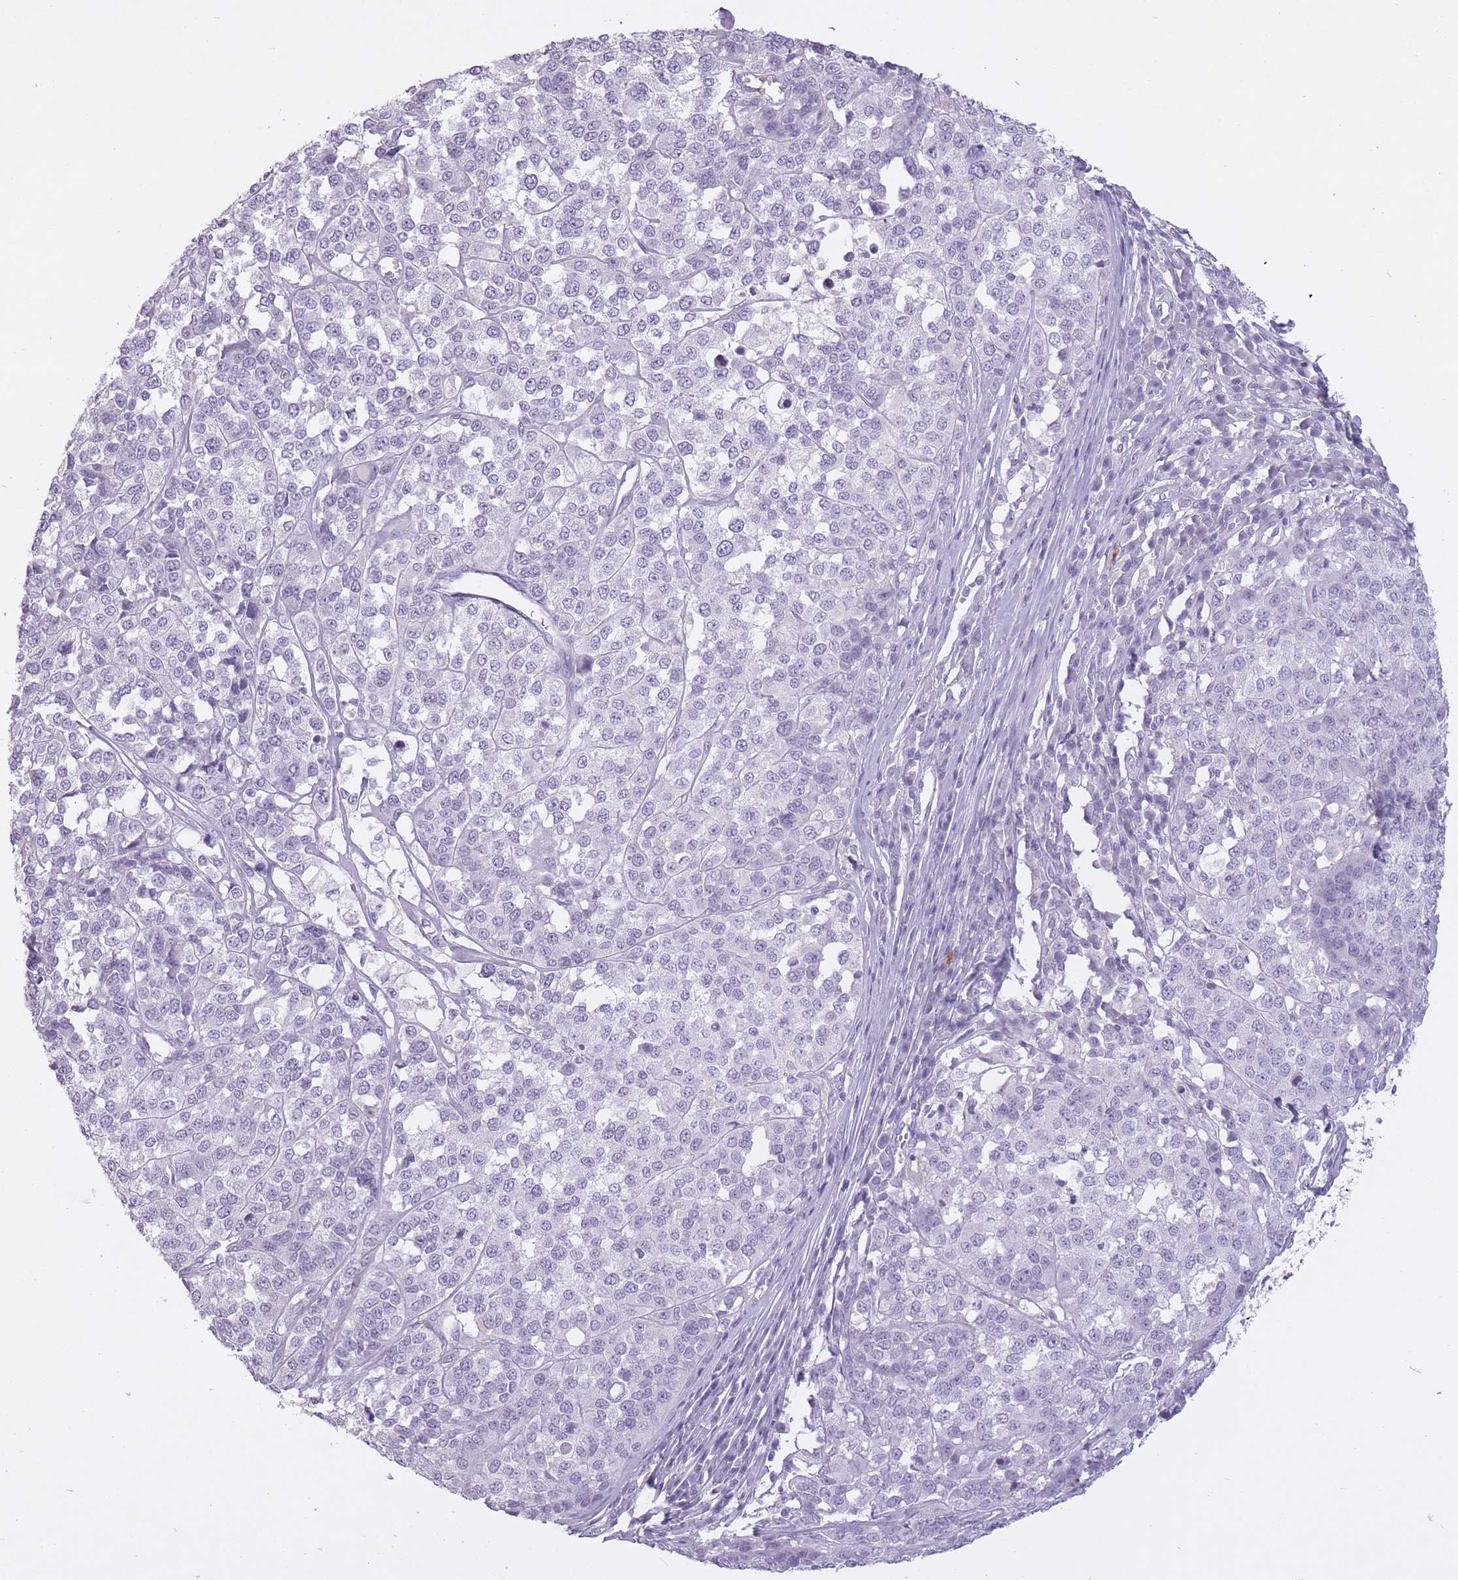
{"staining": {"intensity": "negative", "quantity": "none", "location": "none"}, "tissue": "melanoma", "cell_type": "Tumor cells", "image_type": "cancer", "snomed": [{"axis": "morphology", "description": "Malignant melanoma, Metastatic site"}, {"axis": "topography", "description": "Lymph node"}], "caption": "Tumor cells are negative for protein expression in human malignant melanoma (metastatic site).", "gene": "RFX4", "patient": {"sex": "male", "age": 44}}